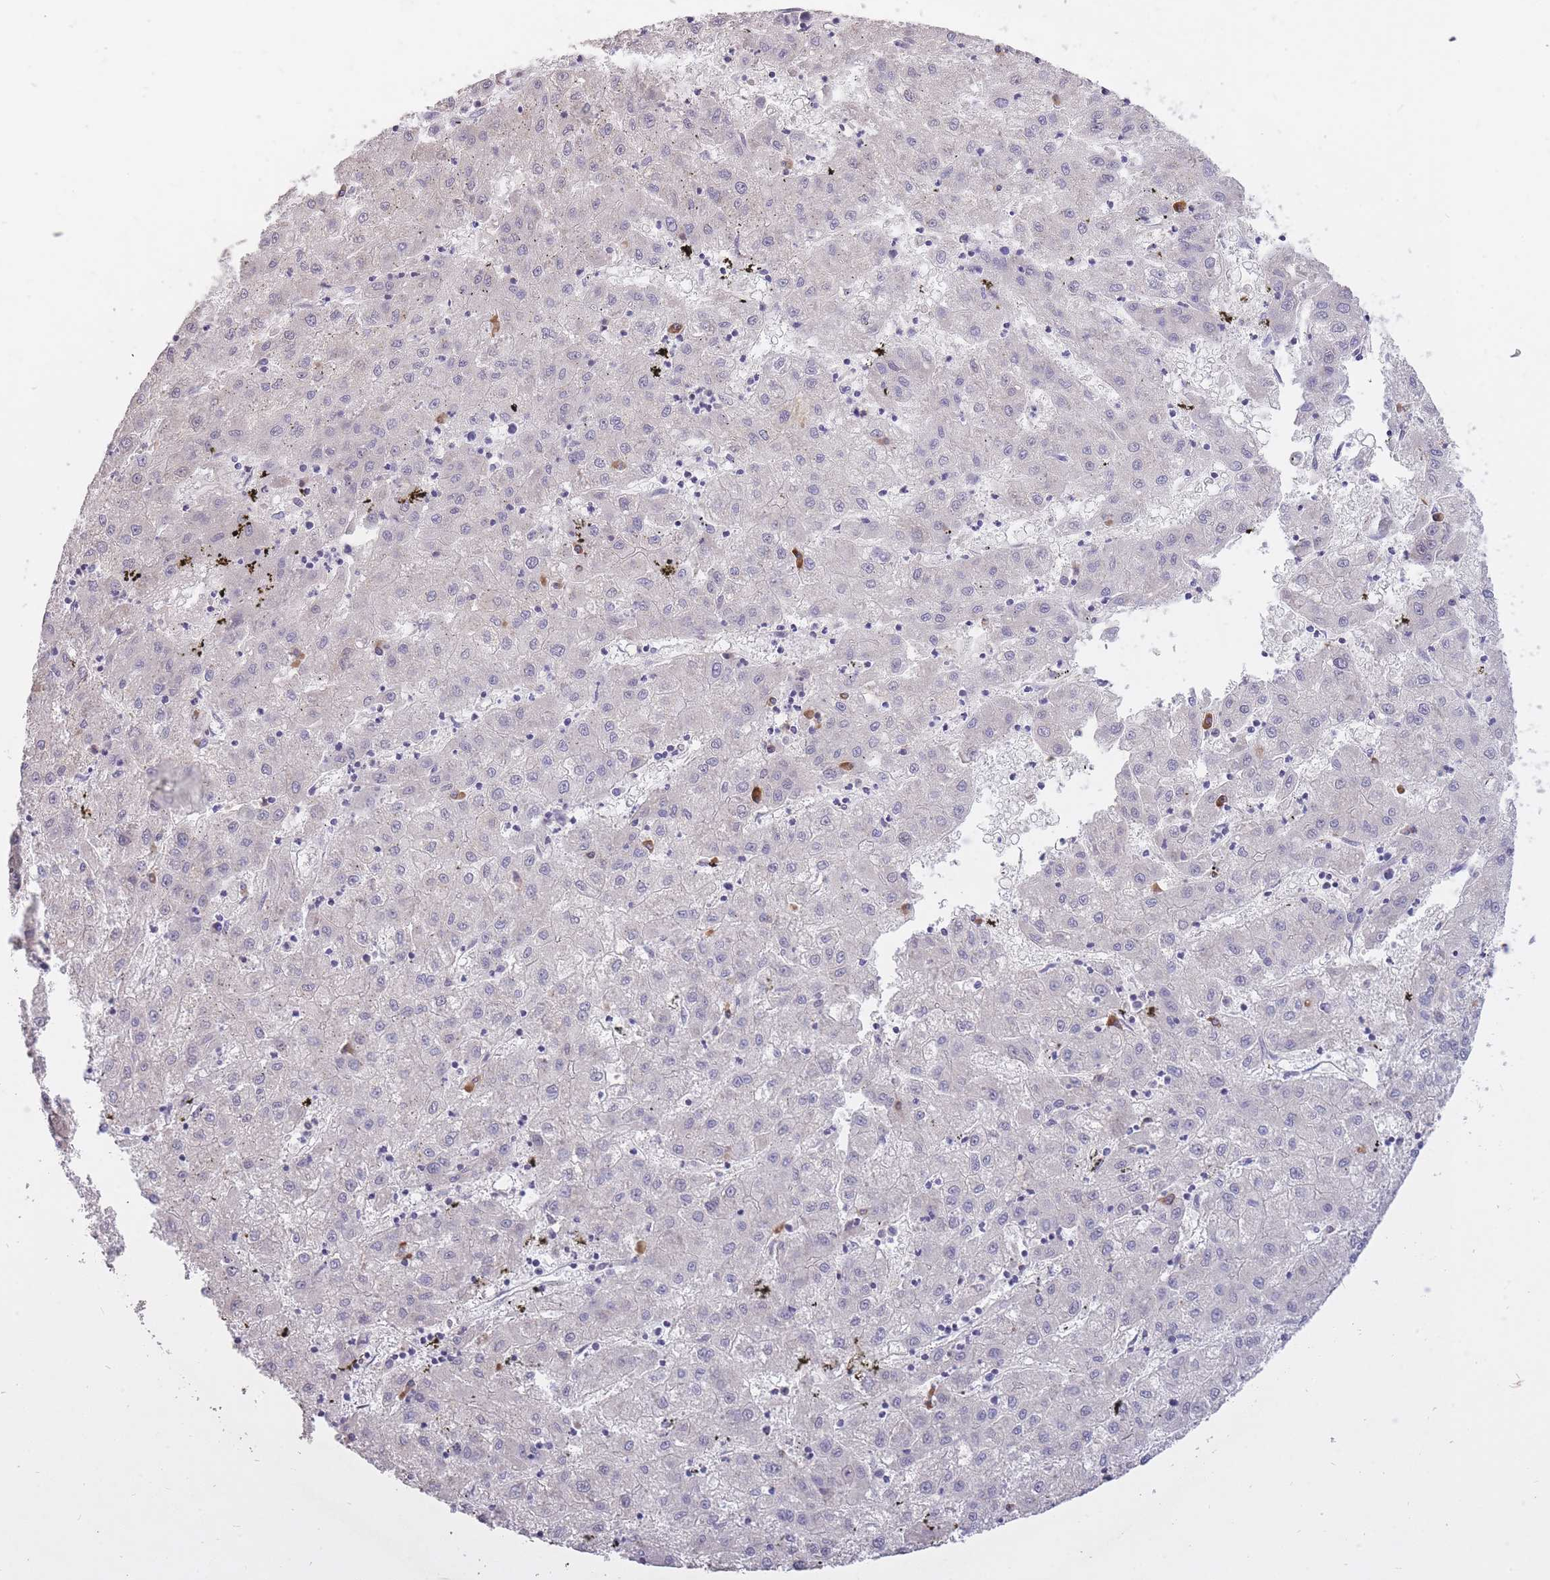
{"staining": {"intensity": "negative", "quantity": "none", "location": "none"}, "tissue": "liver cancer", "cell_type": "Tumor cells", "image_type": "cancer", "snomed": [{"axis": "morphology", "description": "Carcinoma, Hepatocellular, NOS"}, {"axis": "topography", "description": "Liver"}], "caption": "This image is of hepatocellular carcinoma (liver) stained with immunohistochemistry (IHC) to label a protein in brown with the nuclei are counter-stained blue. There is no staining in tumor cells.", "gene": "FRG2C", "patient": {"sex": "male", "age": 72}}